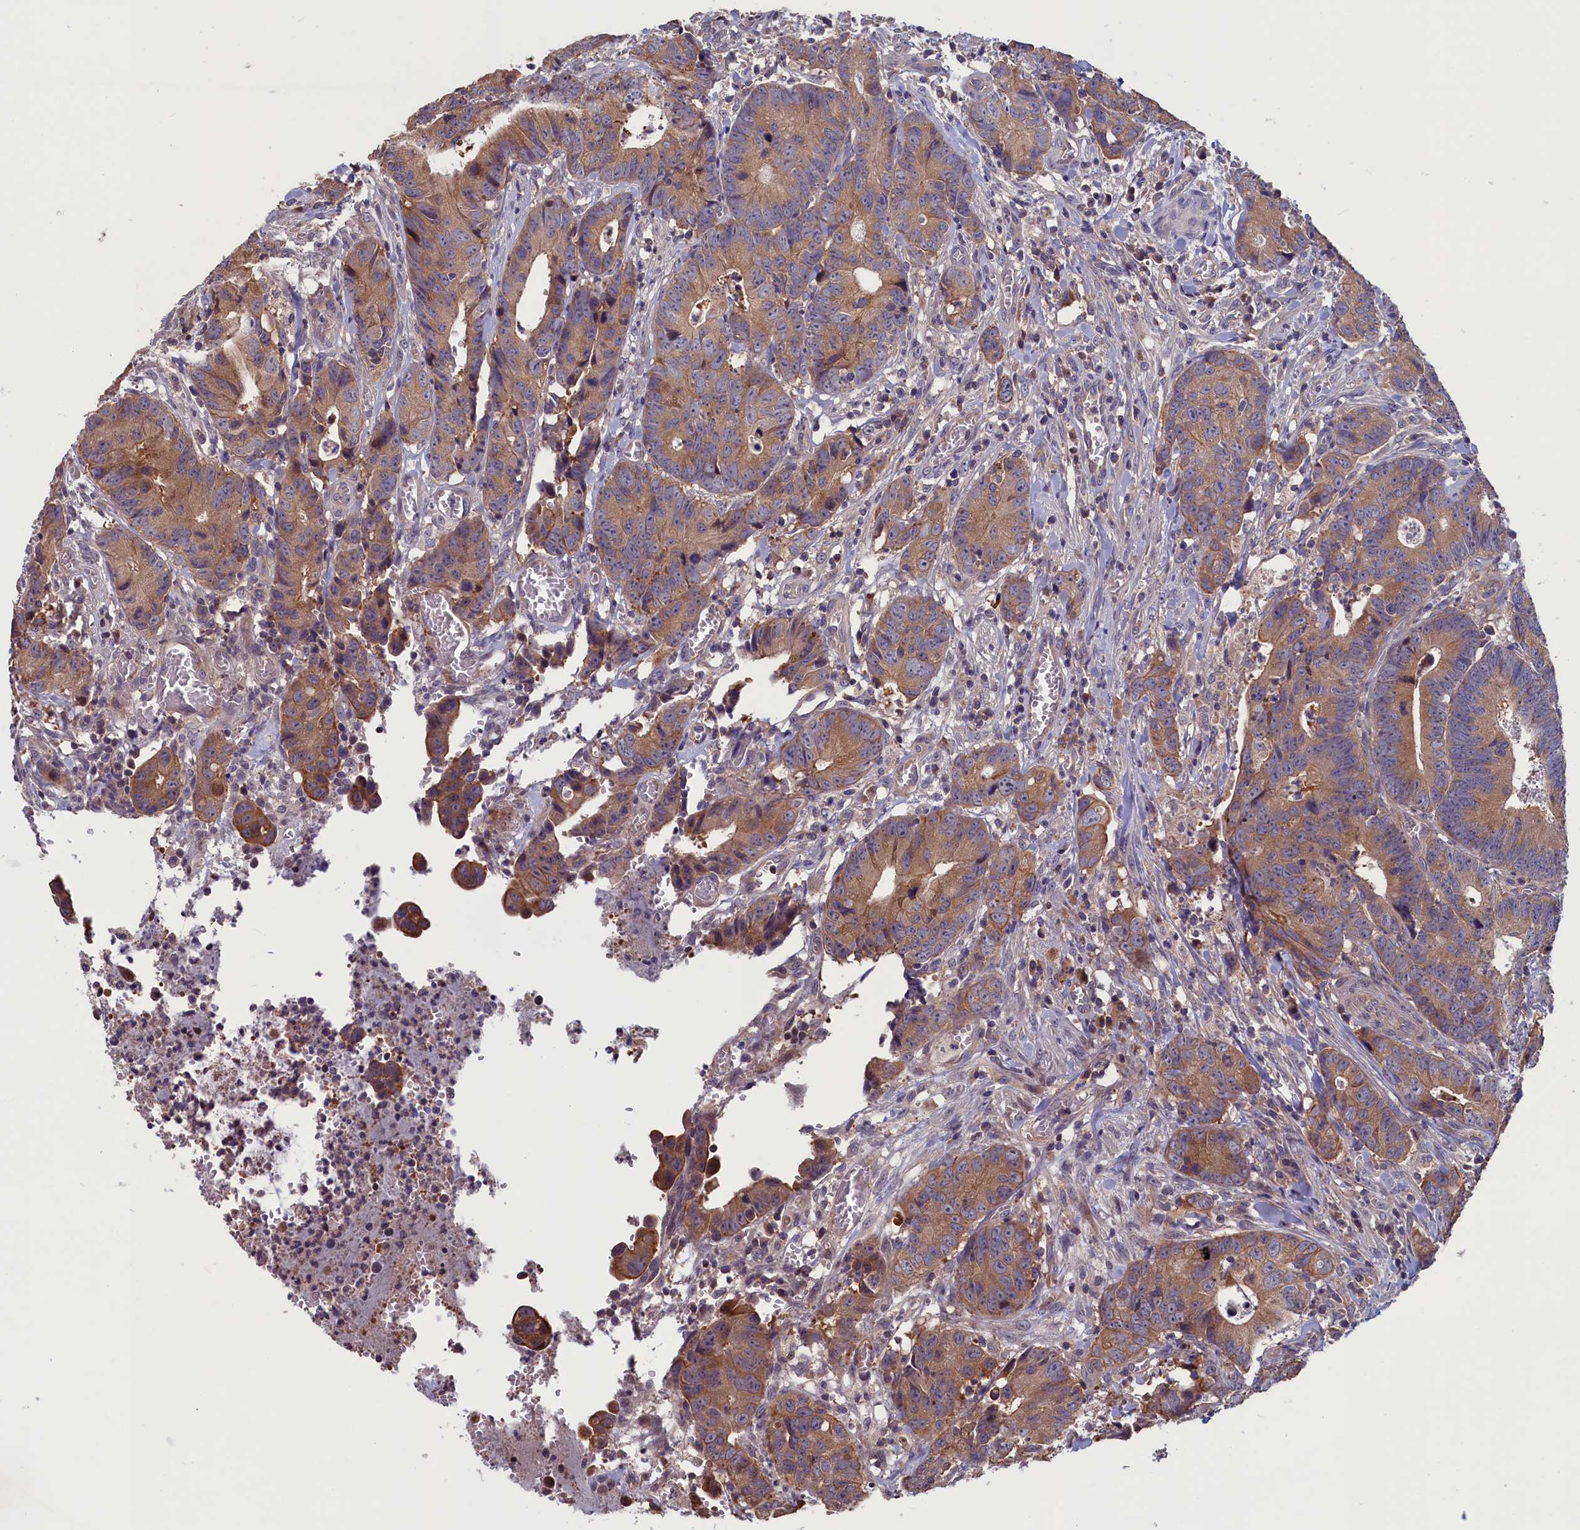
{"staining": {"intensity": "moderate", "quantity": ">75%", "location": "cytoplasmic/membranous"}, "tissue": "colorectal cancer", "cell_type": "Tumor cells", "image_type": "cancer", "snomed": [{"axis": "morphology", "description": "Adenocarcinoma, NOS"}, {"axis": "topography", "description": "Colon"}], "caption": "Human colorectal adenocarcinoma stained for a protein (brown) shows moderate cytoplasmic/membranous positive expression in approximately >75% of tumor cells.", "gene": "CACTIN", "patient": {"sex": "female", "age": 57}}